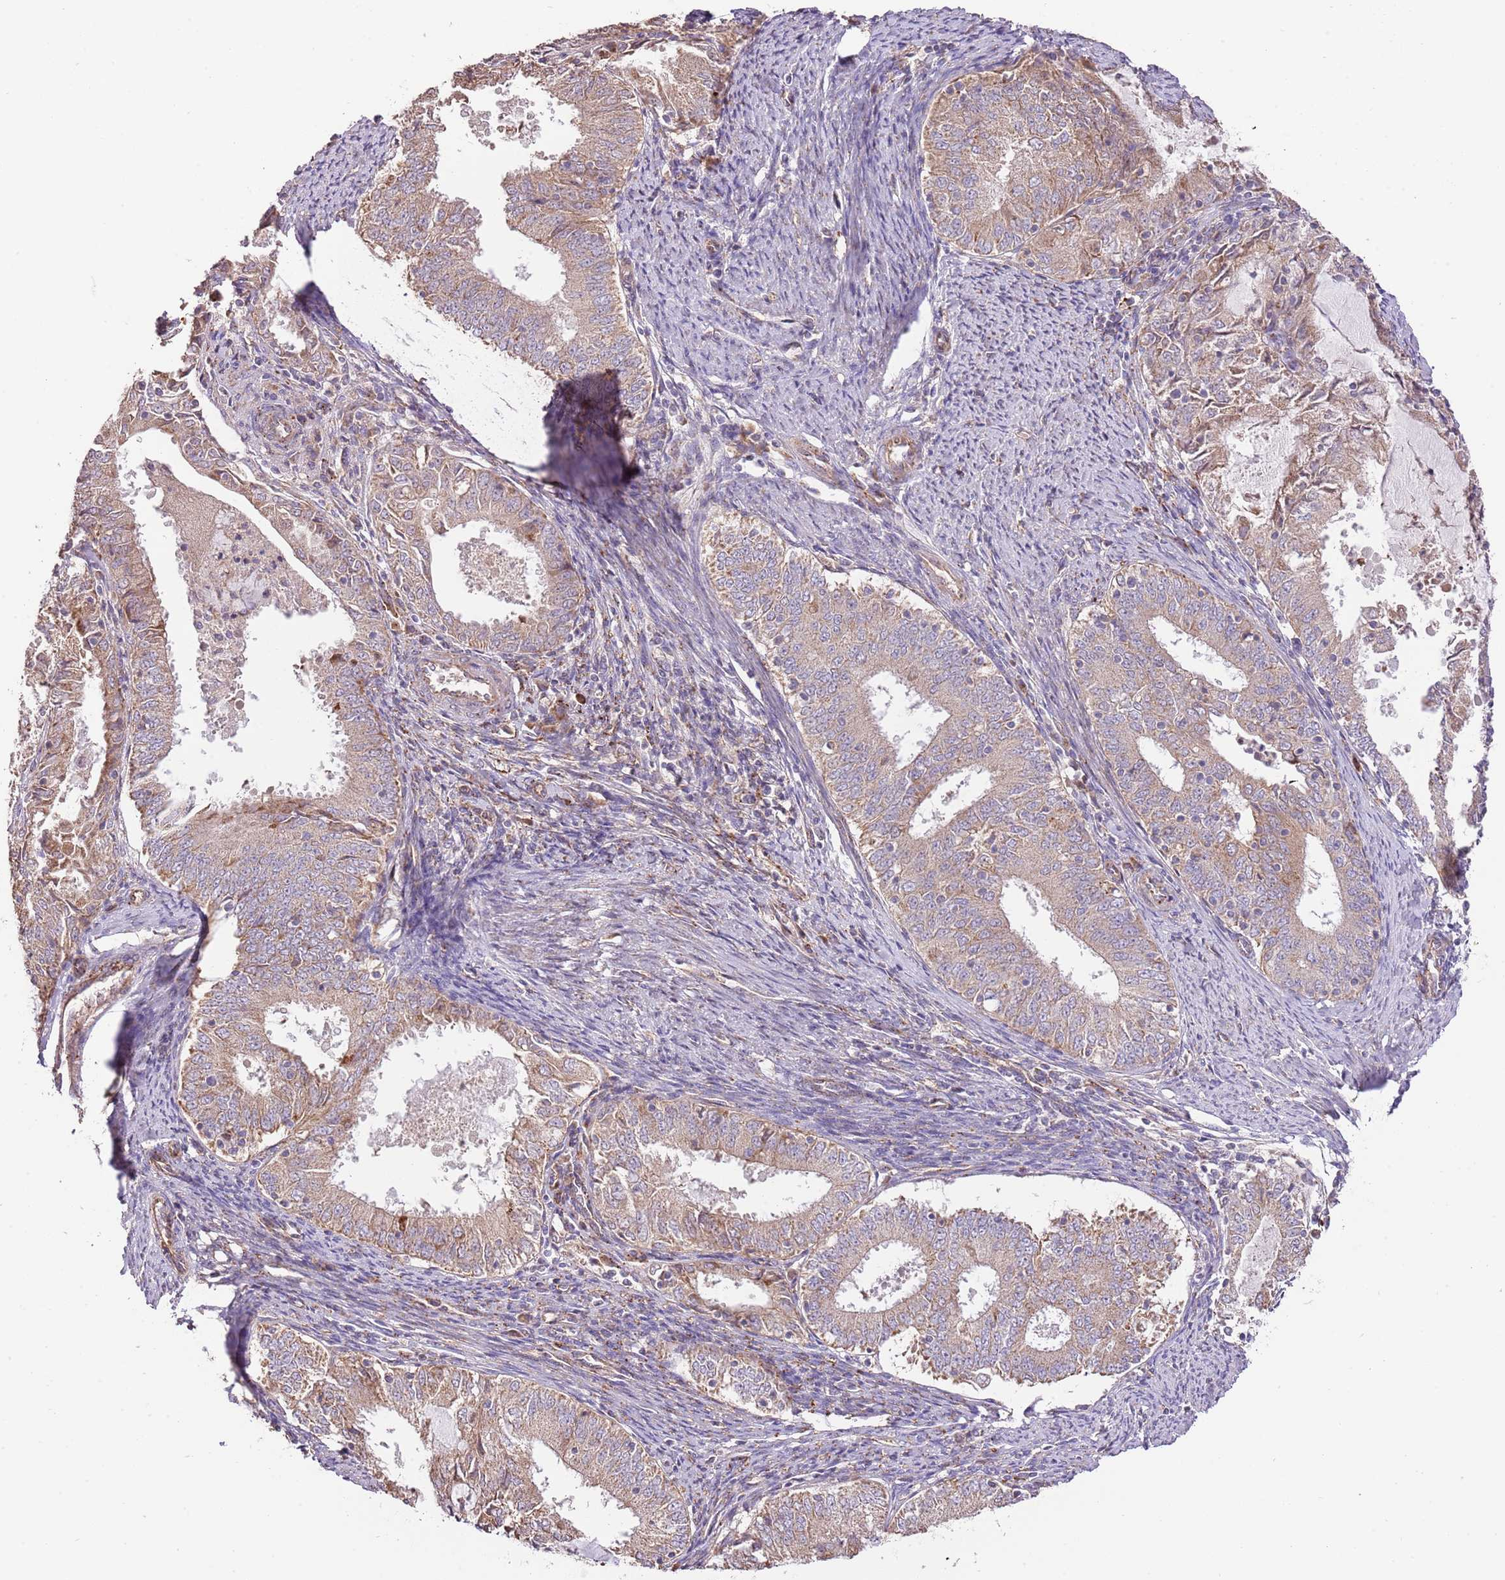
{"staining": {"intensity": "moderate", "quantity": ">75%", "location": "cytoplasmic/membranous"}, "tissue": "endometrial cancer", "cell_type": "Tumor cells", "image_type": "cancer", "snomed": [{"axis": "morphology", "description": "Adenocarcinoma, NOS"}, {"axis": "topography", "description": "Endometrium"}], "caption": "Immunohistochemical staining of endometrial adenocarcinoma displays medium levels of moderate cytoplasmic/membranous protein expression in approximately >75% of tumor cells. (brown staining indicates protein expression, while blue staining denotes nuclei).", "gene": "DOCK6", "patient": {"sex": "female", "age": 57}}